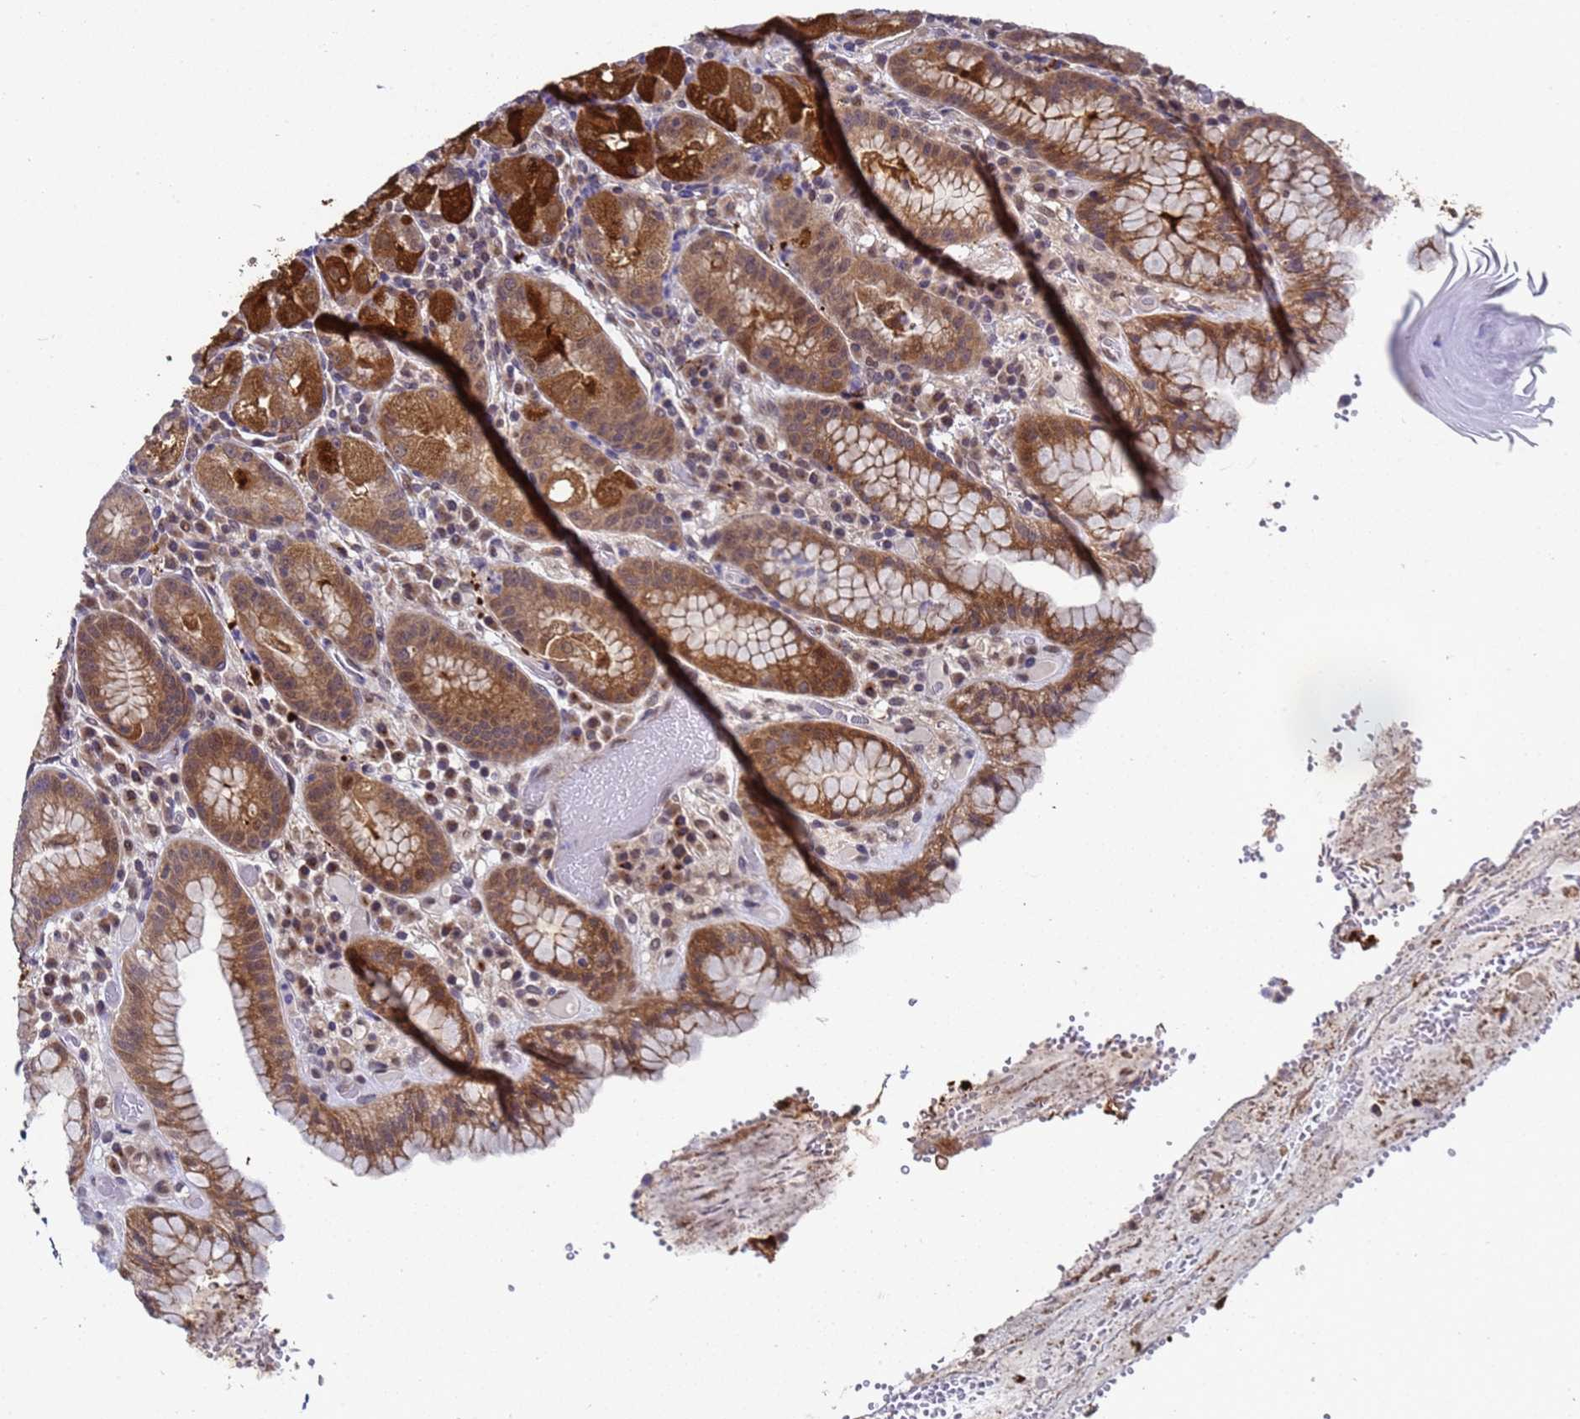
{"staining": {"intensity": "strong", "quantity": ">75%", "location": "cytoplasmic/membranous"}, "tissue": "stomach", "cell_type": "Glandular cells", "image_type": "normal", "snomed": [{"axis": "morphology", "description": "Normal tissue, NOS"}, {"axis": "topography", "description": "Stomach, upper"}], "caption": "Immunohistochemical staining of normal stomach shows strong cytoplasmic/membranous protein positivity in approximately >75% of glandular cells.", "gene": "ANAPC13", "patient": {"sex": "male", "age": 52}}